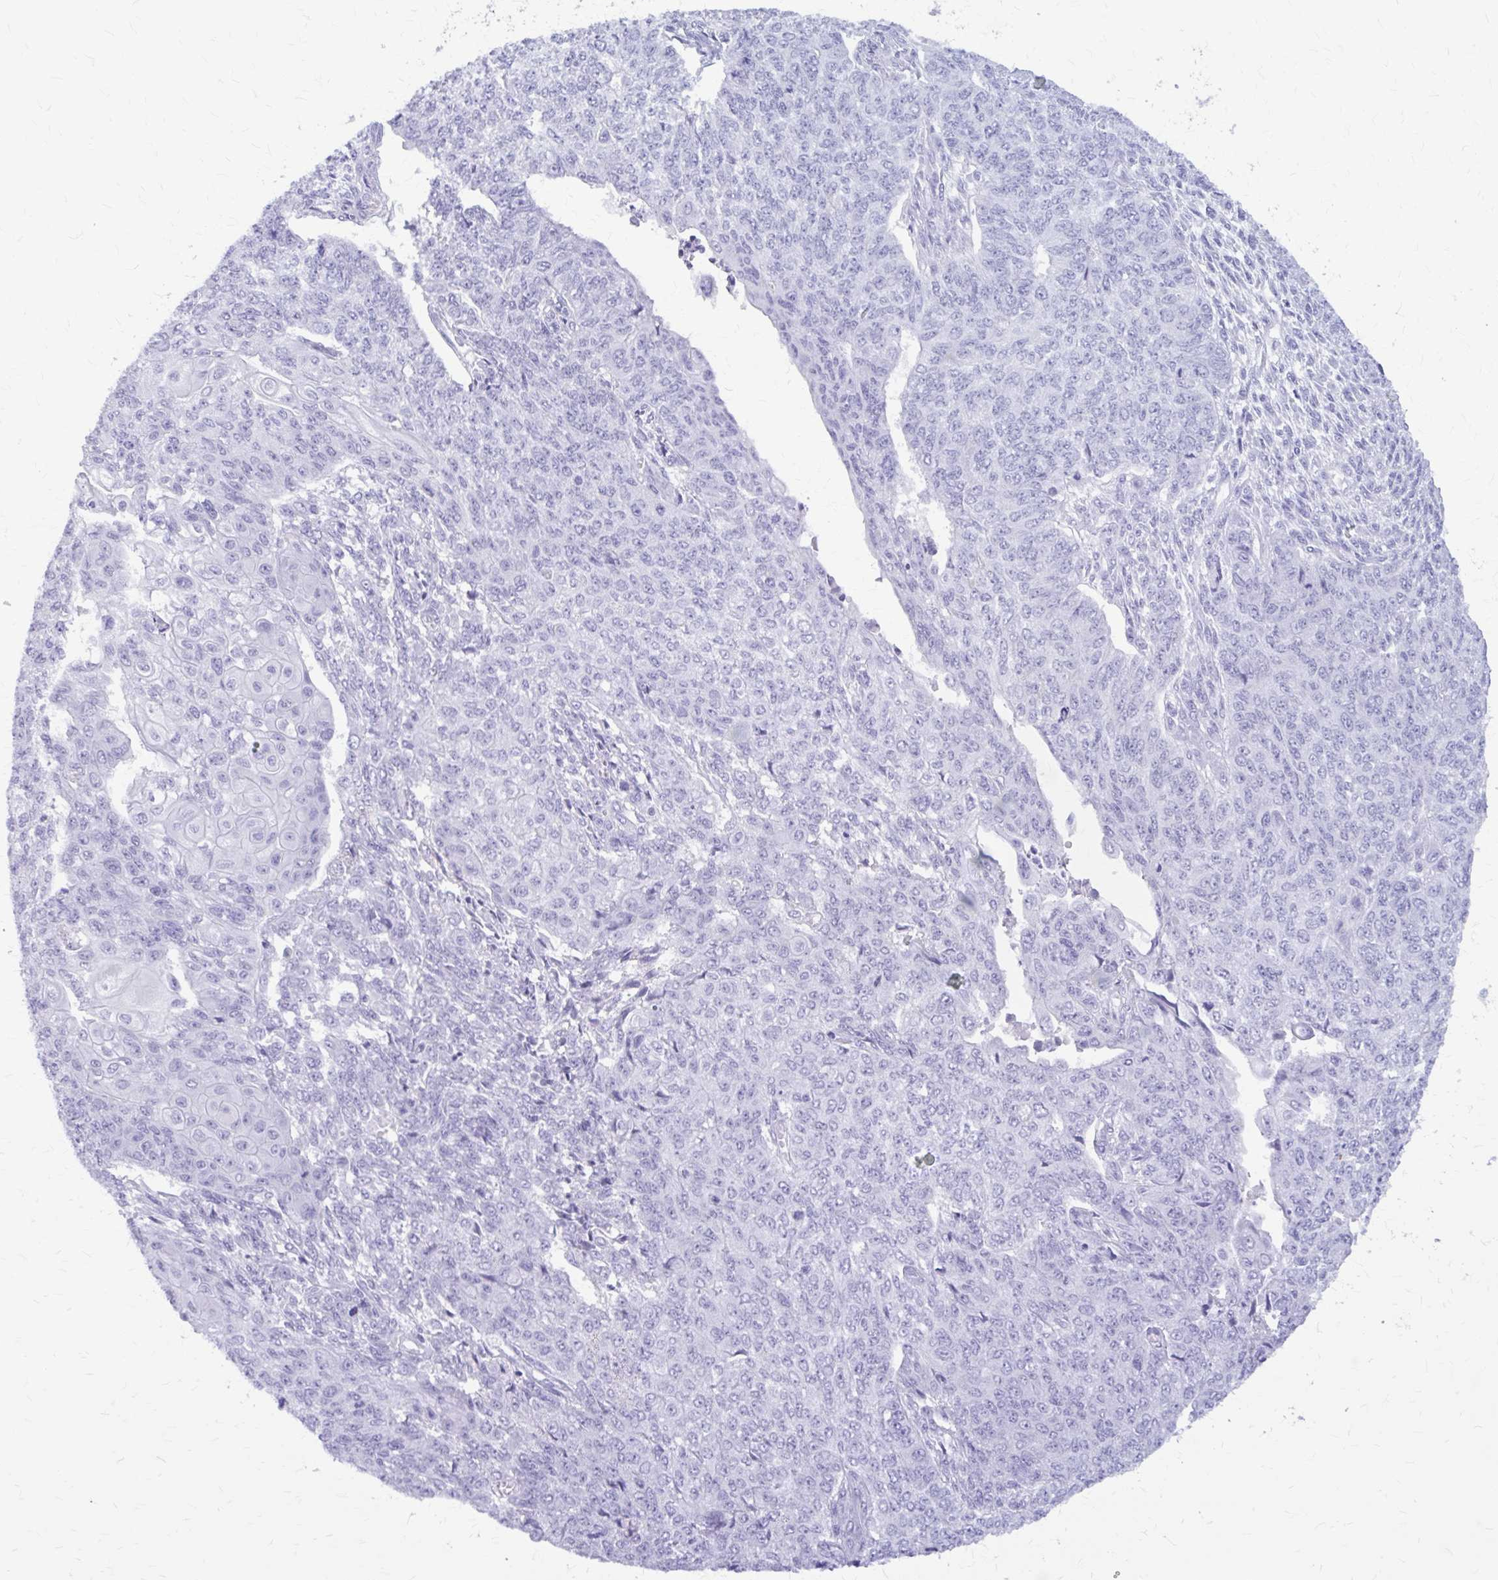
{"staining": {"intensity": "negative", "quantity": "none", "location": "none"}, "tissue": "endometrial cancer", "cell_type": "Tumor cells", "image_type": "cancer", "snomed": [{"axis": "morphology", "description": "Adenocarcinoma, NOS"}, {"axis": "topography", "description": "Endometrium"}], "caption": "Tumor cells are negative for brown protein staining in endometrial cancer.", "gene": "KLHDC7A", "patient": {"sex": "female", "age": 32}}